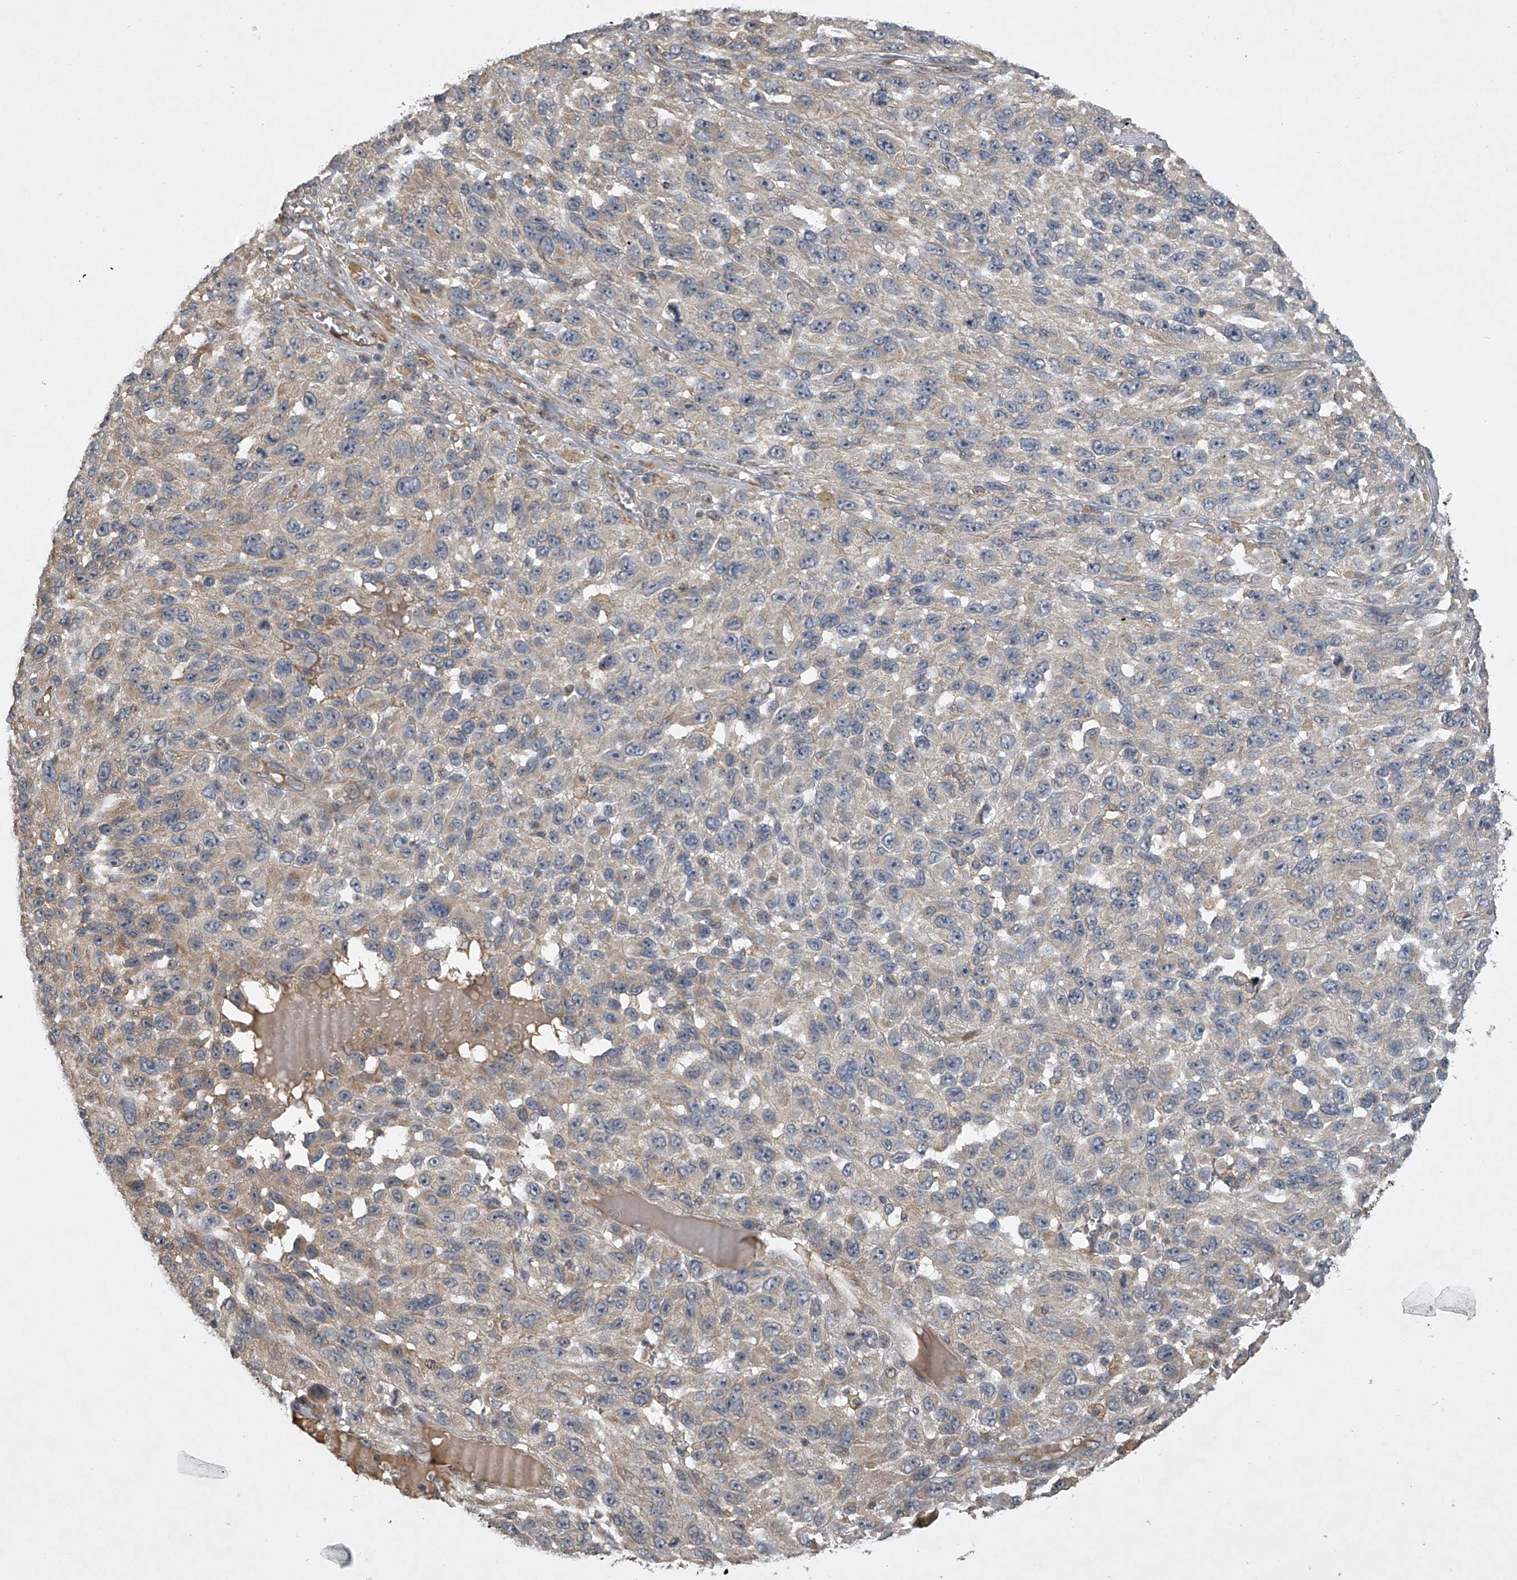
{"staining": {"intensity": "weak", "quantity": "25%-75%", "location": "cytoplasmic/membranous"}, "tissue": "melanoma", "cell_type": "Tumor cells", "image_type": "cancer", "snomed": [{"axis": "morphology", "description": "Malignant melanoma, NOS"}, {"axis": "topography", "description": "Skin"}], "caption": "Melanoma tissue reveals weak cytoplasmic/membranous staining in approximately 25%-75% of tumor cells, visualized by immunohistochemistry.", "gene": "NFS1", "patient": {"sex": "female", "age": 96}}